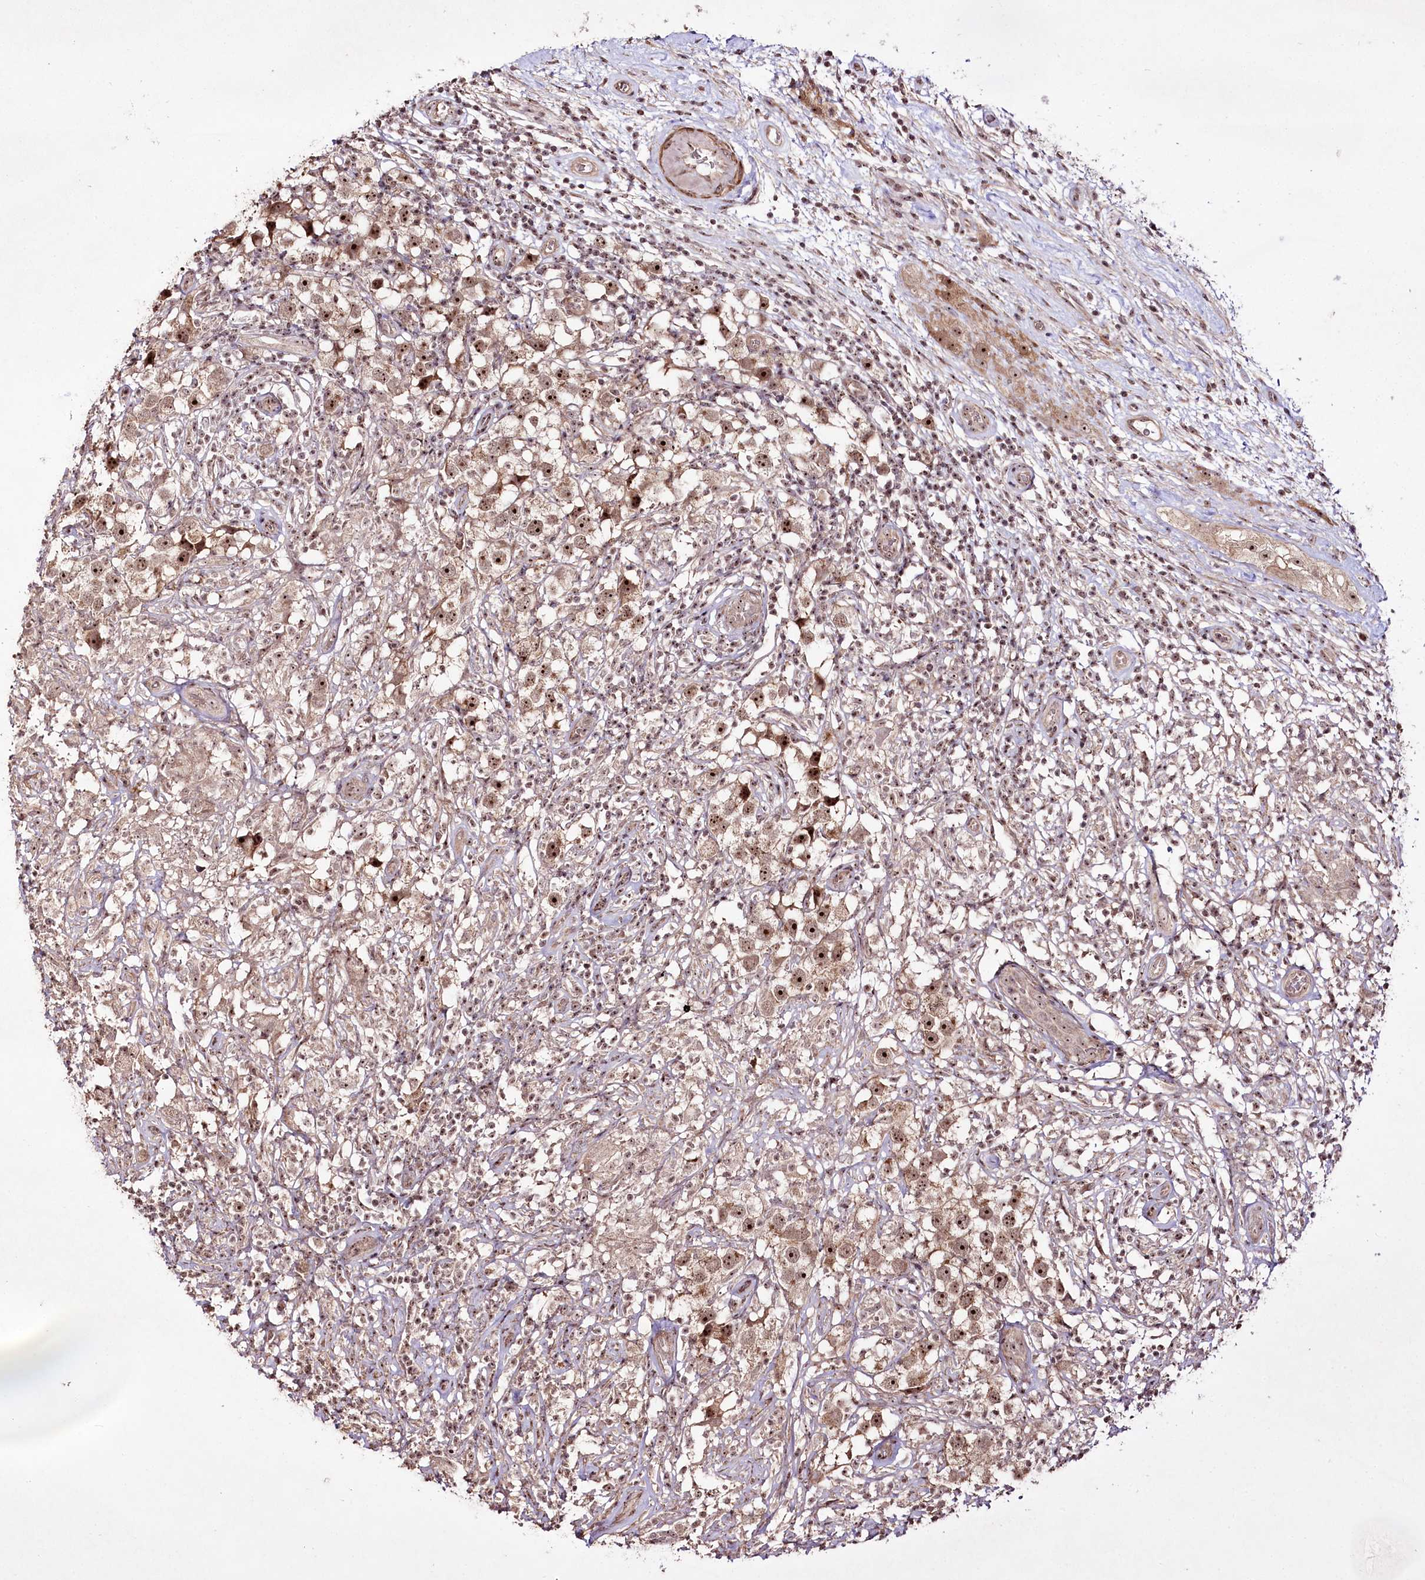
{"staining": {"intensity": "moderate", "quantity": ">75%", "location": "nuclear"}, "tissue": "testis cancer", "cell_type": "Tumor cells", "image_type": "cancer", "snomed": [{"axis": "morphology", "description": "Seminoma, NOS"}, {"axis": "topography", "description": "Testis"}], "caption": "Immunohistochemistry photomicrograph of neoplastic tissue: human testis seminoma stained using immunohistochemistry (IHC) exhibits medium levels of moderate protein expression localized specifically in the nuclear of tumor cells, appearing as a nuclear brown color.", "gene": "CCDC59", "patient": {"sex": "male", "age": 49}}